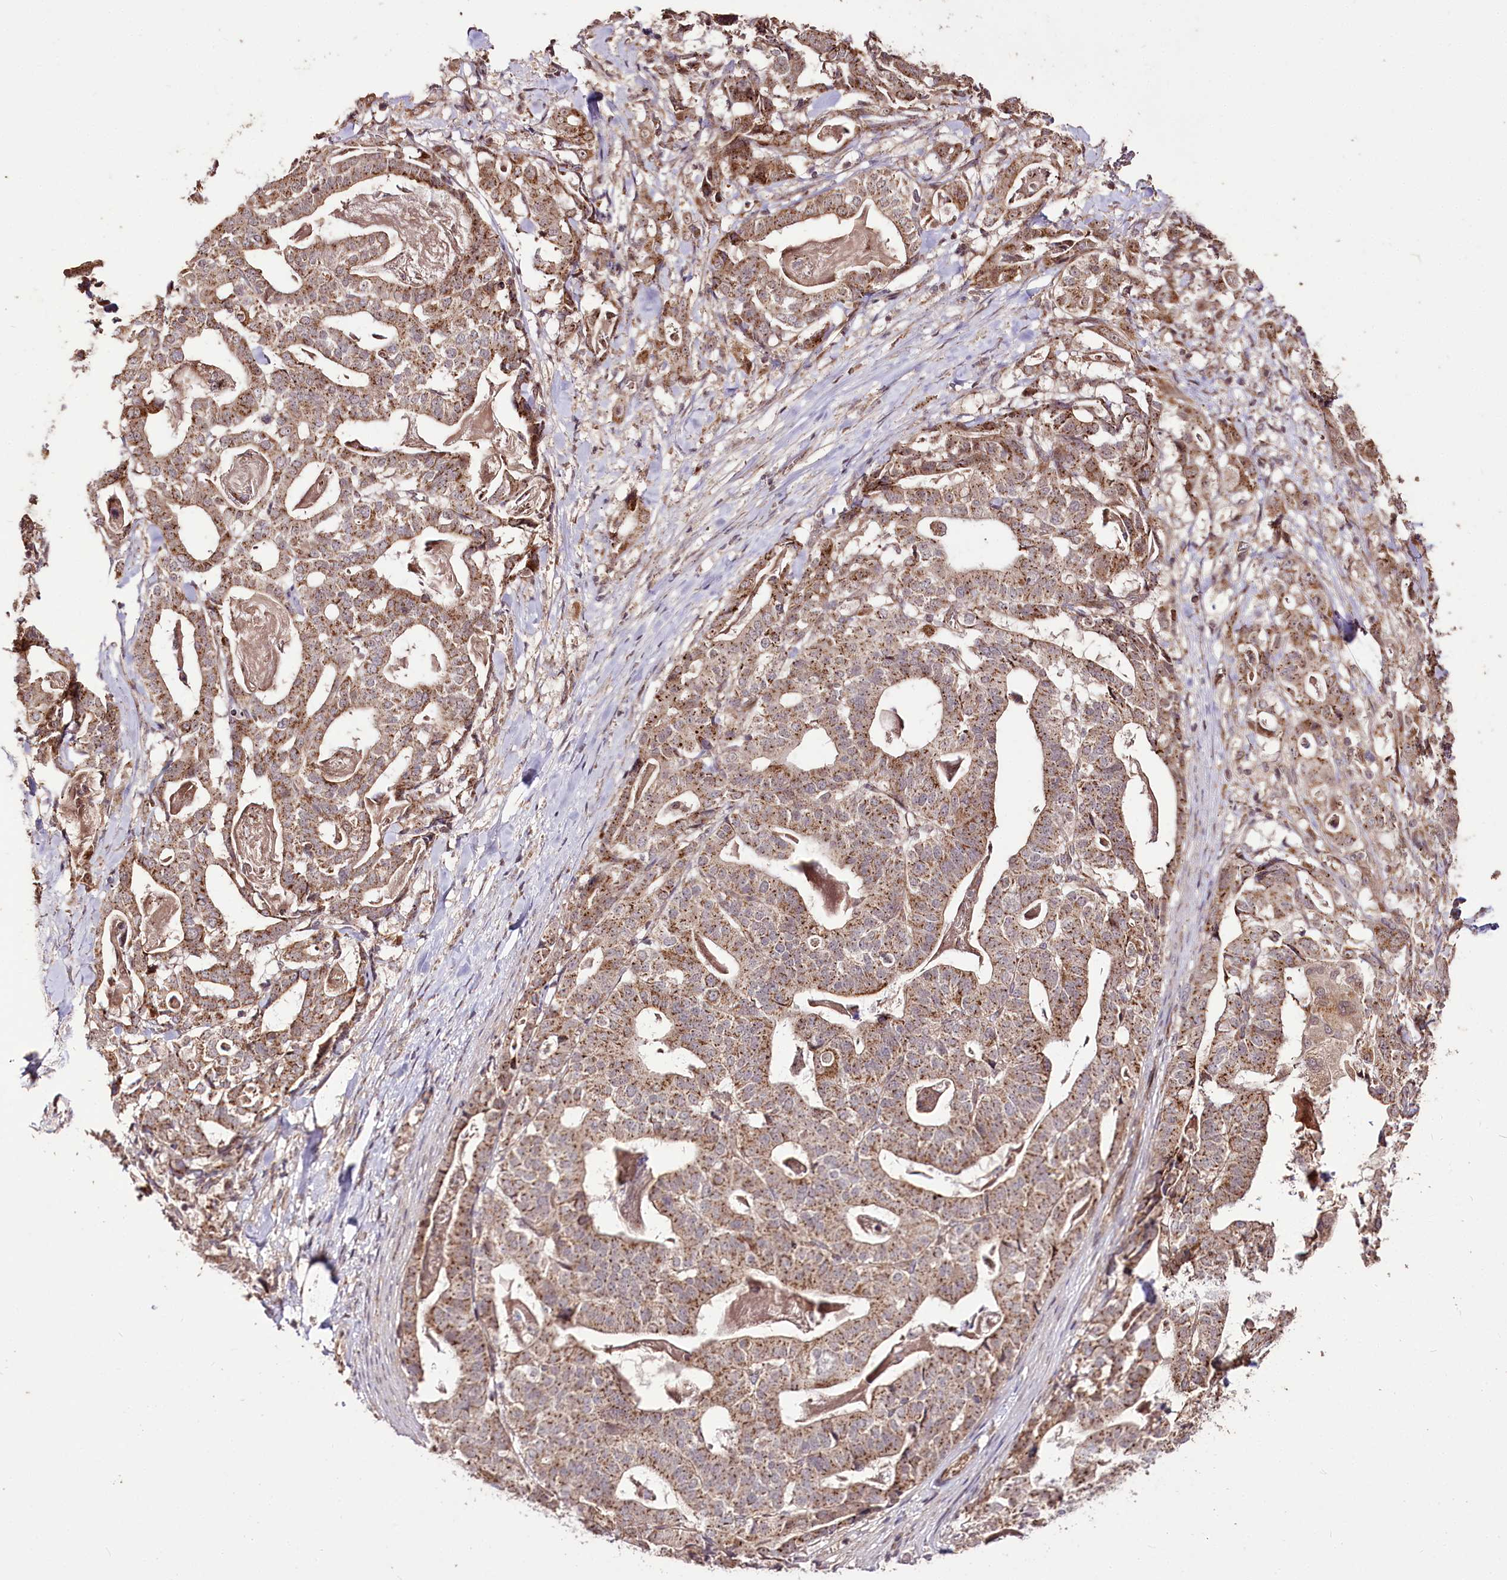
{"staining": {"intensity": "moderate", "quantity": ">75%", "location": "cytoplasmic/membranous"}, "tissue": "stomach cancer", "cell_type": "Tumor cells", "image_type": "cancer", "snomed": [{"axis": "morphology", "description": "Adenocarcinoma, NOS"}, {"axis": "topography", "description": "Stomach"}], "caption": "DAB immunohistochemical staining of human stomach cancer exhibits moderate cytoplasmic/membranous protein expression in about >75% of tumor cells.", "gene": "CARD19", "patient": {"sex": "male", "age": 48}}